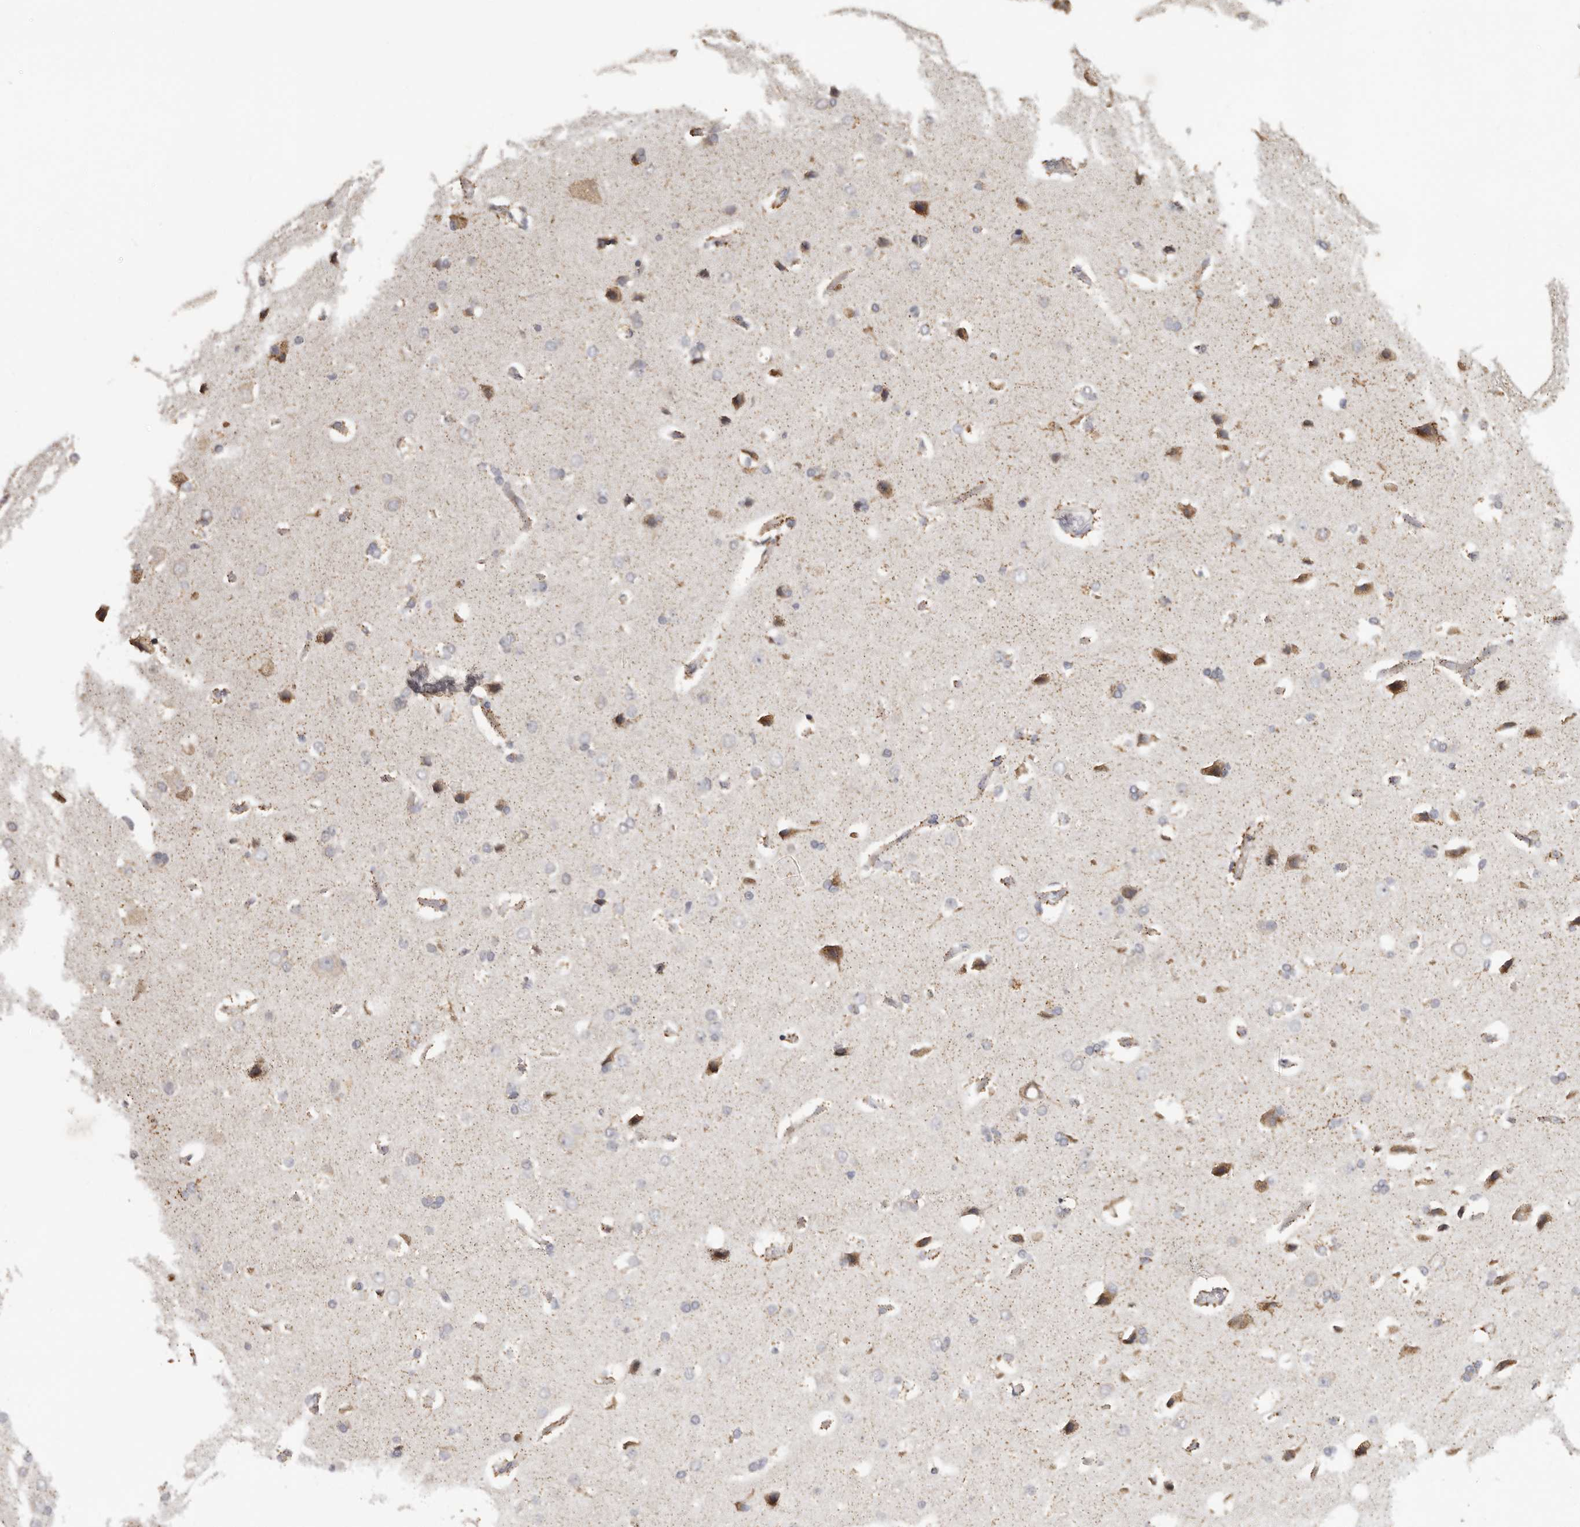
{"staining": {"intensity": "negative", "quantity": "none", "location": "none"}, "tissue": "cerebral cortex", "cell_type": "Endothelial cells", "image_type": "normal", "snomed": [{"axis": "morphology", "description": "Normal tissue, NOS"}, {"axis": "topography", "description": "Cerebral cortex"}], "caption": "An IHC histopathology image of normal cerebral cortex is shown. There is no staining in endothelial cells of cerebral cortex.", "gene": "PIGX", "patient": {"sex": "male", "age": 62}}